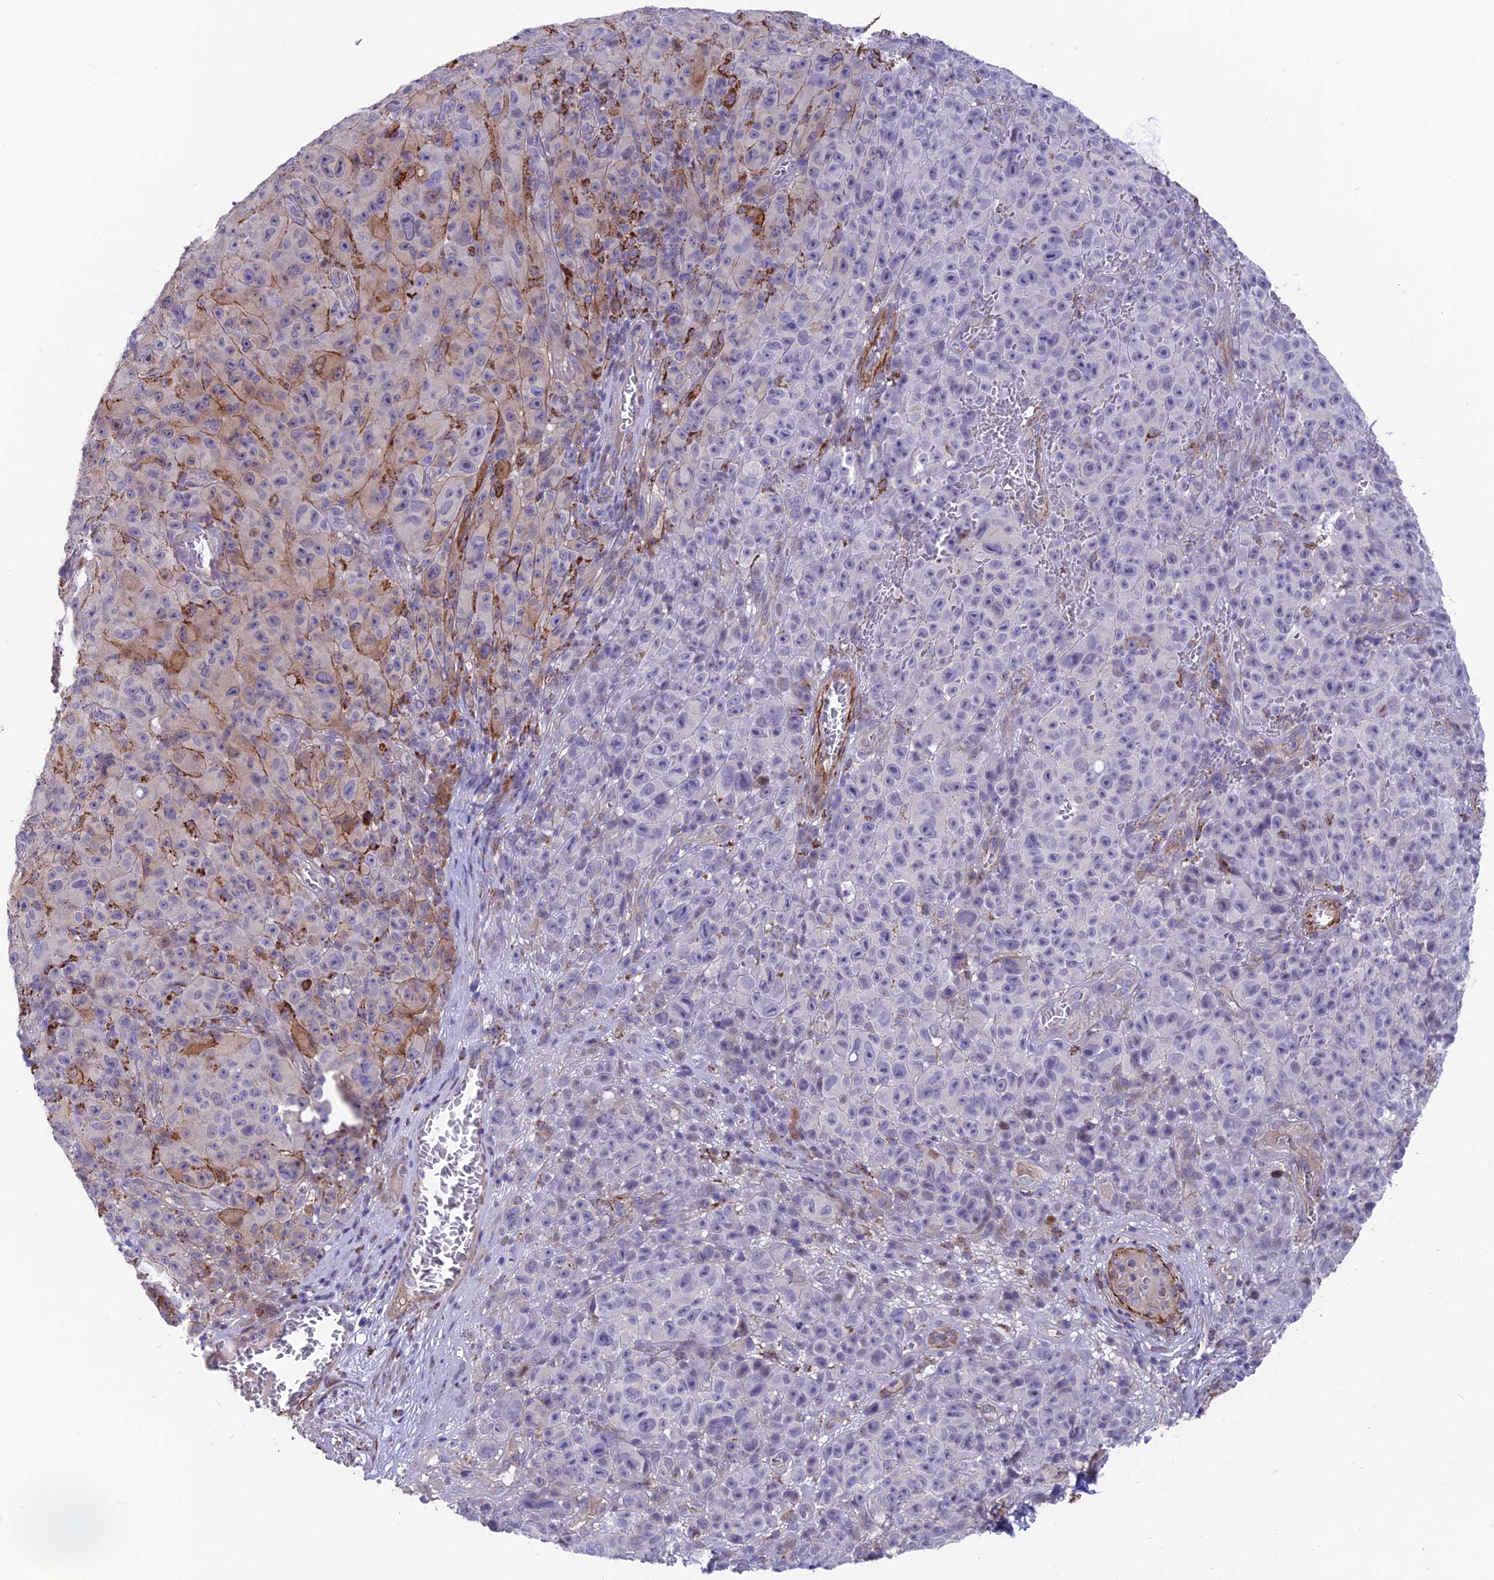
{"staining": {"intensity": "moderate", "quantity": "<25%", "location": "cytoplasmic/membranous"}, "tissue": "melanoma", "cell_type": "Tumor cells", "image_type": "cancer", "snomed": [{"axis": "morphology", "description": "Malignant melanoma, NOS"}, {"axis": "topography", "description": "Skin"}], "caption": "Tumor cells demonstrate low levels of moderate cytoplasmic/membranous positivity in about <25% of cells in melanoma. The protein is stained brown, and the nuclei are stained in blue (DAB (3,3'-diaminobenzidine) IHC with brightfield microscopy, high magnification).", "gene": "TIGD6", "patient": {"sex": "female", "age": 82}}